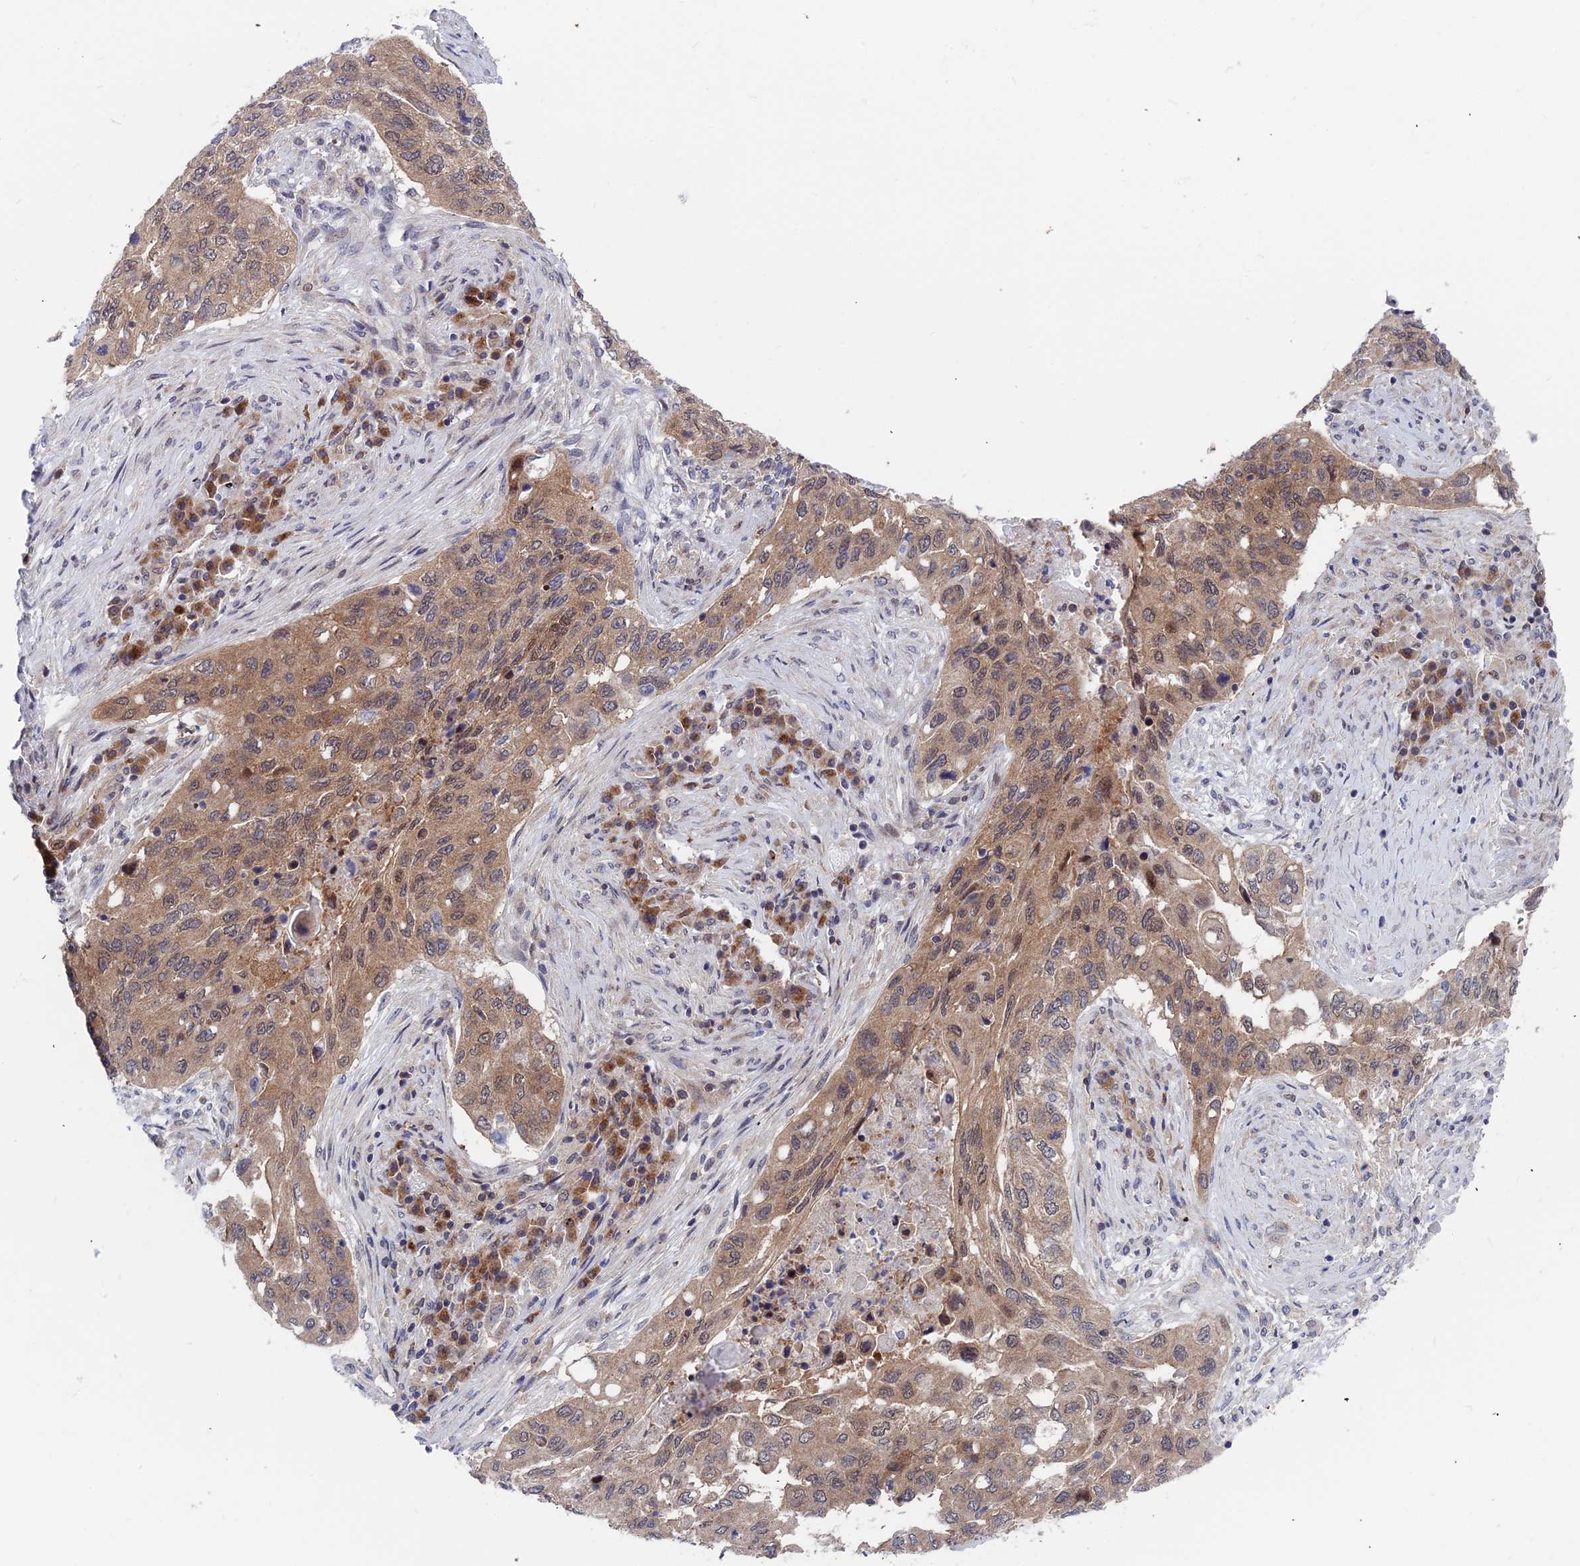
{"staining": {"intensity": "moderate", "quantity": ">75%", "location": "cytoplasmic/membranous,nuclear"}, "tissue": "lung cancer", "cell_type": "Tumor cells", "image_type": "cancer", "snomed": [{"axis": "morphology", "description": "Squamous cell carcinoma, NOS"}, {"axis": "topography", "description": "Lung"}], "caption": "Squamous cell carcinoma (lung) tissue shows moderate cytoplasmic/membranous and nuclear staining in approximately >75% of tumor cells Nuclei are stained in blue.", "gene": "IGBP1", "patient": {"sex": "female", "age": 63}}